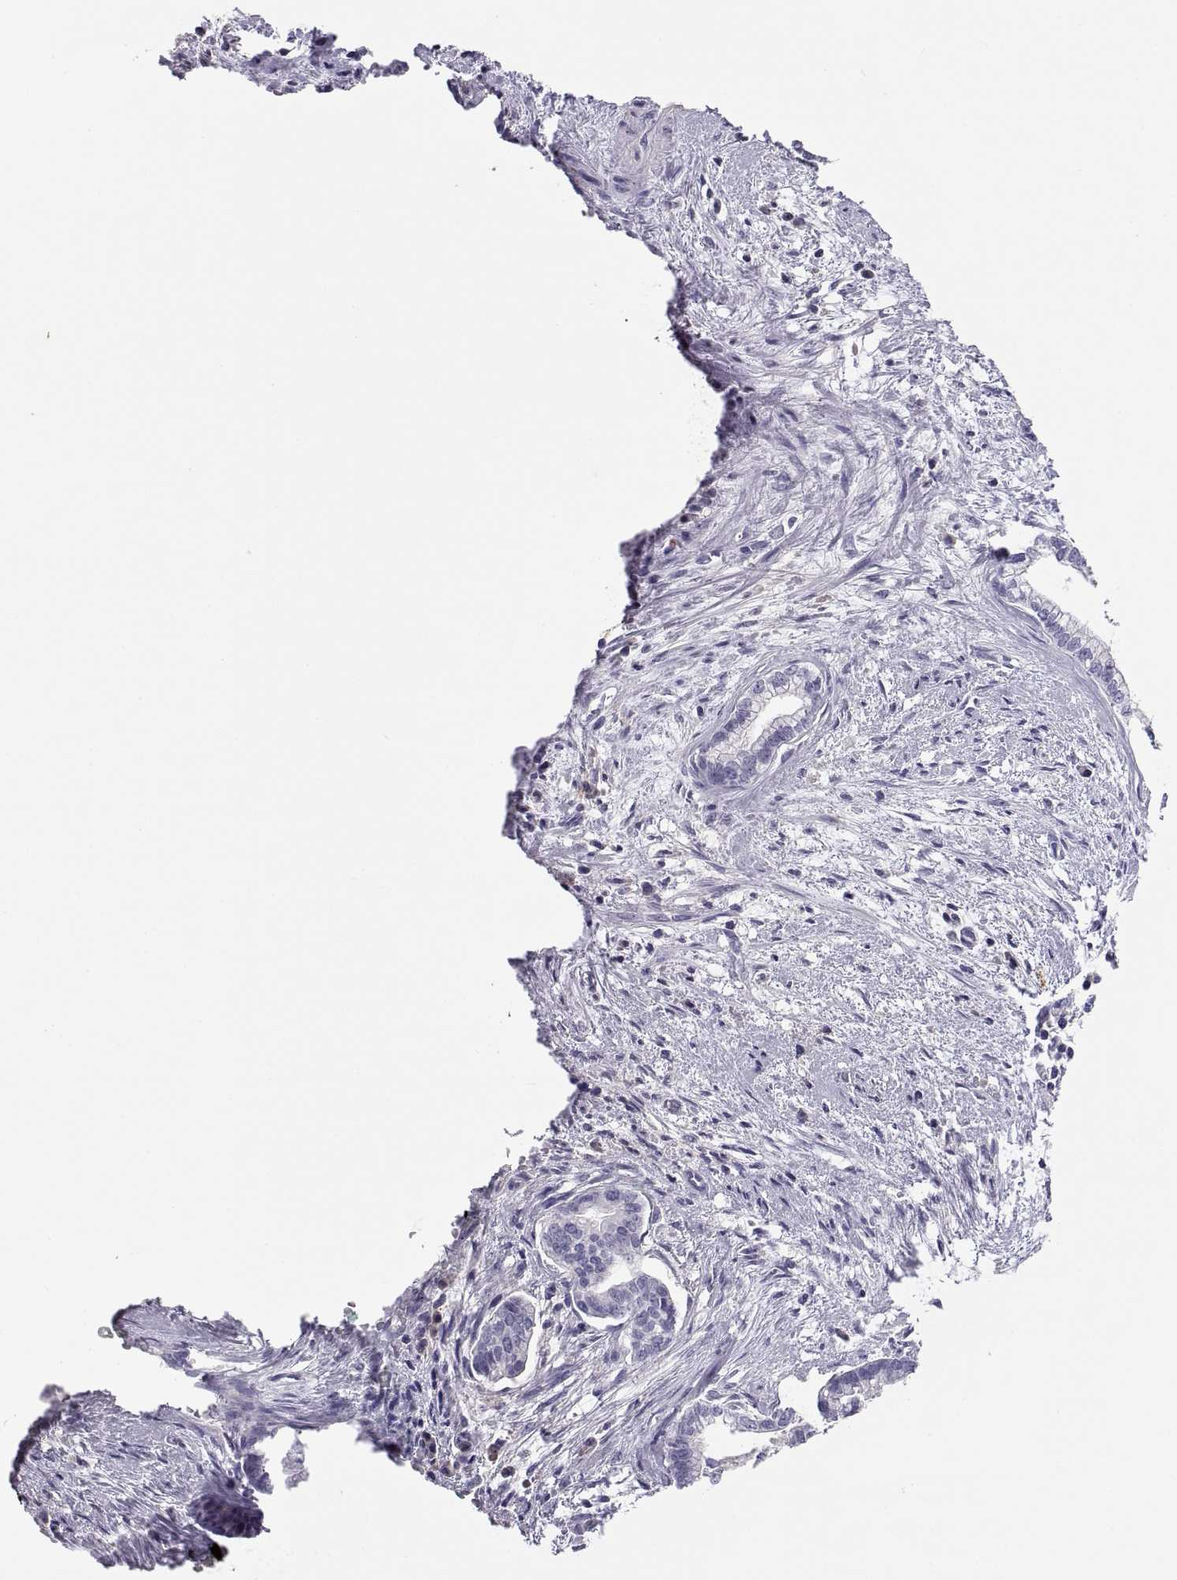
{"staining": {"intensity": "negative", "quantity": "none", "location": "none"}, "tissue": "cervical cancer", "cell_type": "Tumor cells", "image_type": "cancer", "snomed": [{"axis": "morphology", "description": "Adenocarcinoma, NOS"}, {"axis": "topography", "description": "Cervix"}], "caption": "High magnification brightfield microscopy of adenocarcinoma (cervical) stained with DAB (3,3'-diaminobenzidine) (brown) and counterstained with hematoxylin (blue): tumor cells show no significant expression.", "gene": "RGS19", "patient": {"sex": "female", "age": 62}}